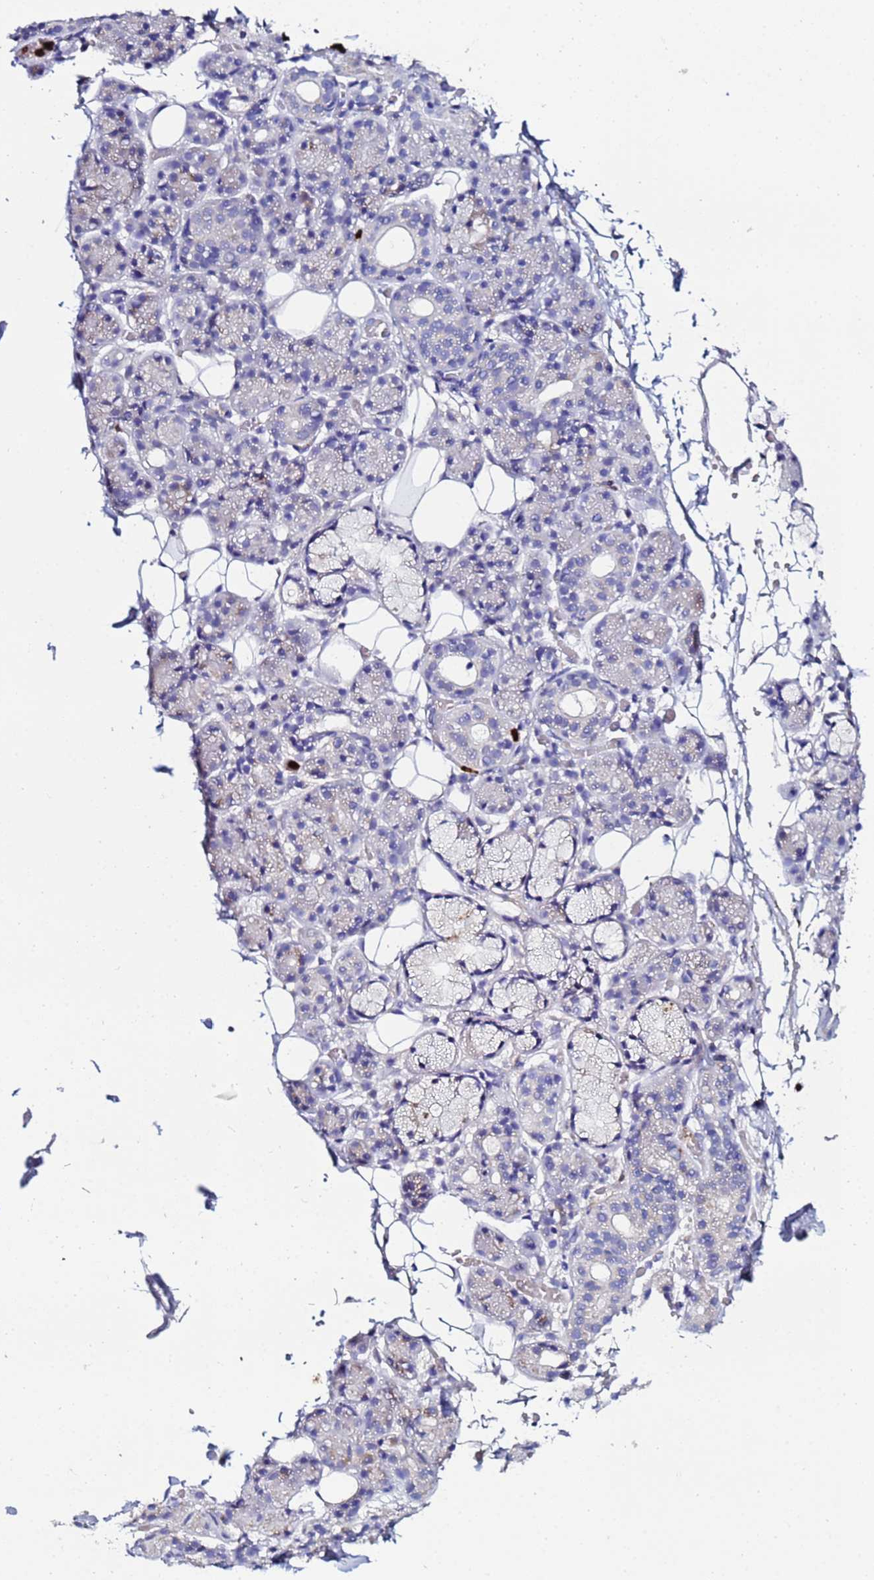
{"staining": {"intensity": "negative", "quantity": "none", "location": "none"}, "tissue": "salivary gland", "cell_type": "Glandular cells", "image_type": "normal", "snomed": [{"axis": "morphology", "description": "Normal tissue, NOS"}, {"axis": "topography", "description": "Salivary gland"}], "caption": "This is a photomicrograph of immunohistochemistry (IHC) staining of unremarkable salivary gland, which shows no positivity in glandular cells.", "gene": "TUBAL3", "patient": {"sex": "male", "age": 63}}